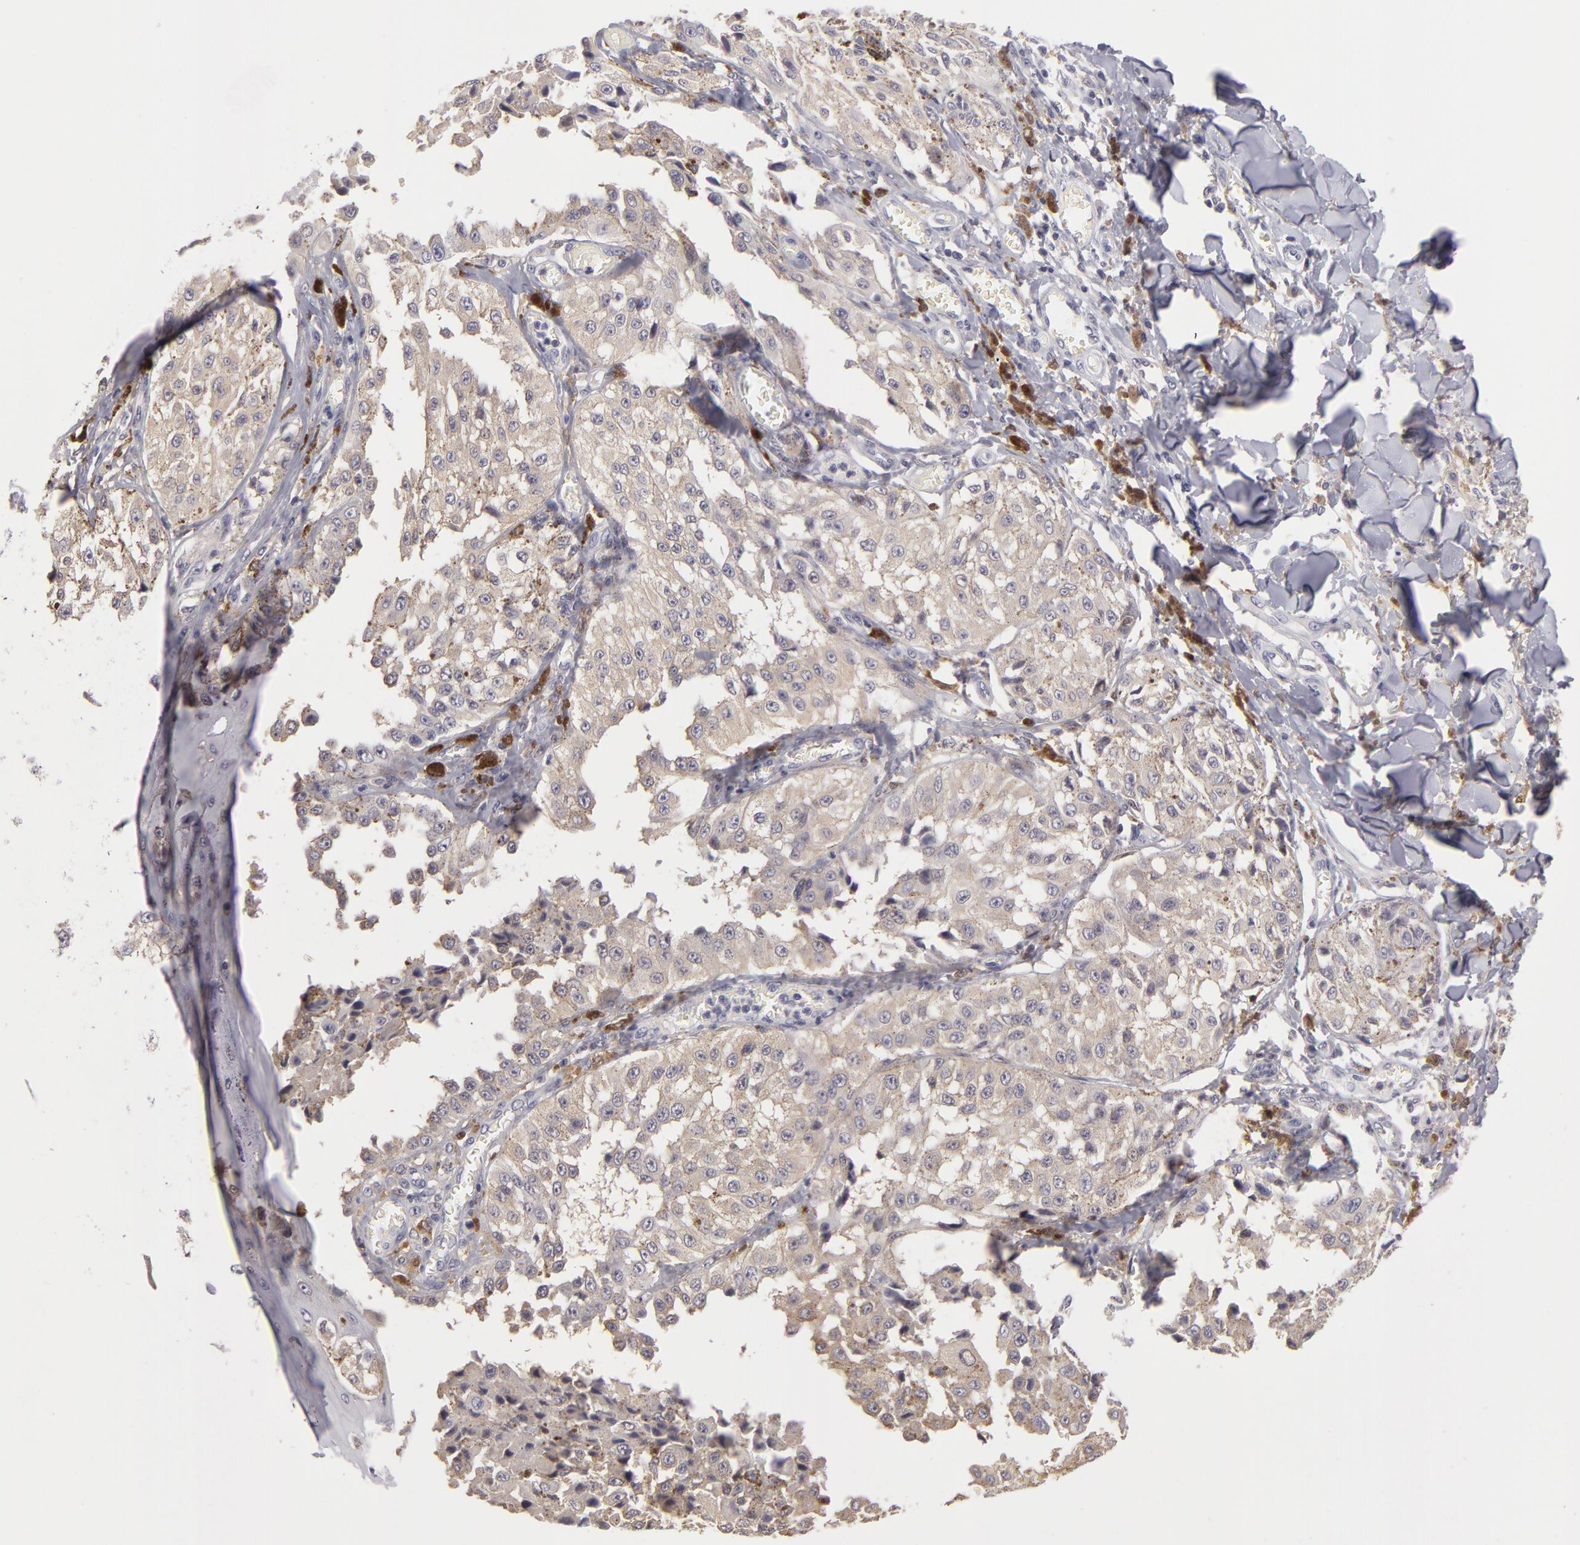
{"staining": {"intensity": "negative", "quantity": "none", "location": "none"}, "tissue": "melanoma", "cell_type": "Tumor cells", "image_type": "cancer", "snomed": [{"axis": "morphology", "description": "Malignant melanoma, NOS"}, {"axis": "topography", "description": "Skin"}], "caption": "Image shows no significant protein positivity in tumor cells of malignant melanoma.", "gene": "GNPDA1", "patient": {"sex": "female", "age": 82}}